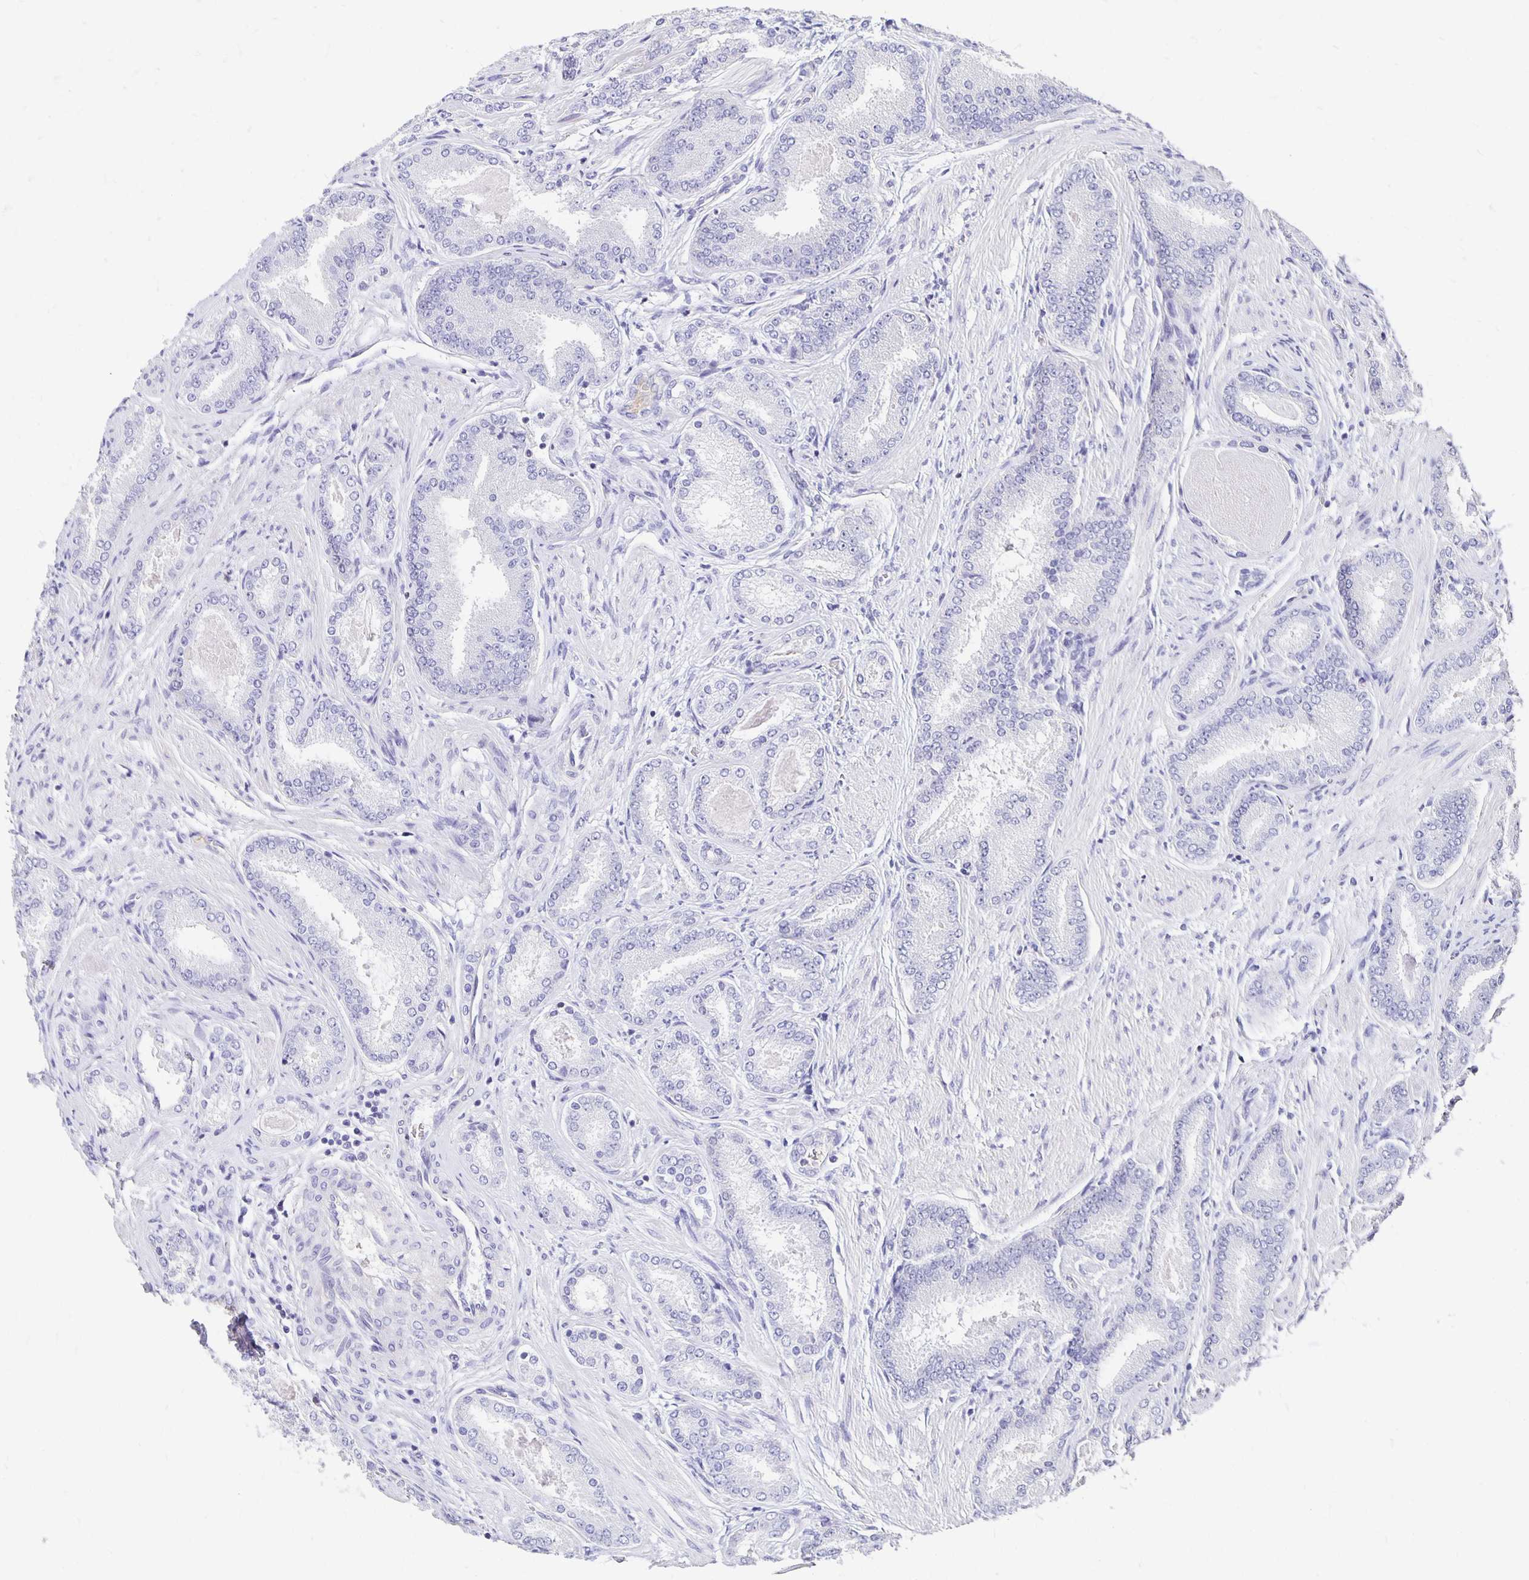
{"staining": {"intensity": "negative", "quantity": "none", "location": "none"}, "tissue": "prostate cancer", "cell_type": "Tumor cells", "image_type": "cancer", "snomed": [{"axis": "morphology", "description": "Adenocarcinoma, High grade"}, {"axis": "topography", "description": "Prostate"}], "caption": "The image displays no staining of tumor cells in prostate cancer (high-grade adenocarcinoma).", "gene": "APOB", "patient": {"sex": "male", "age": 63}}